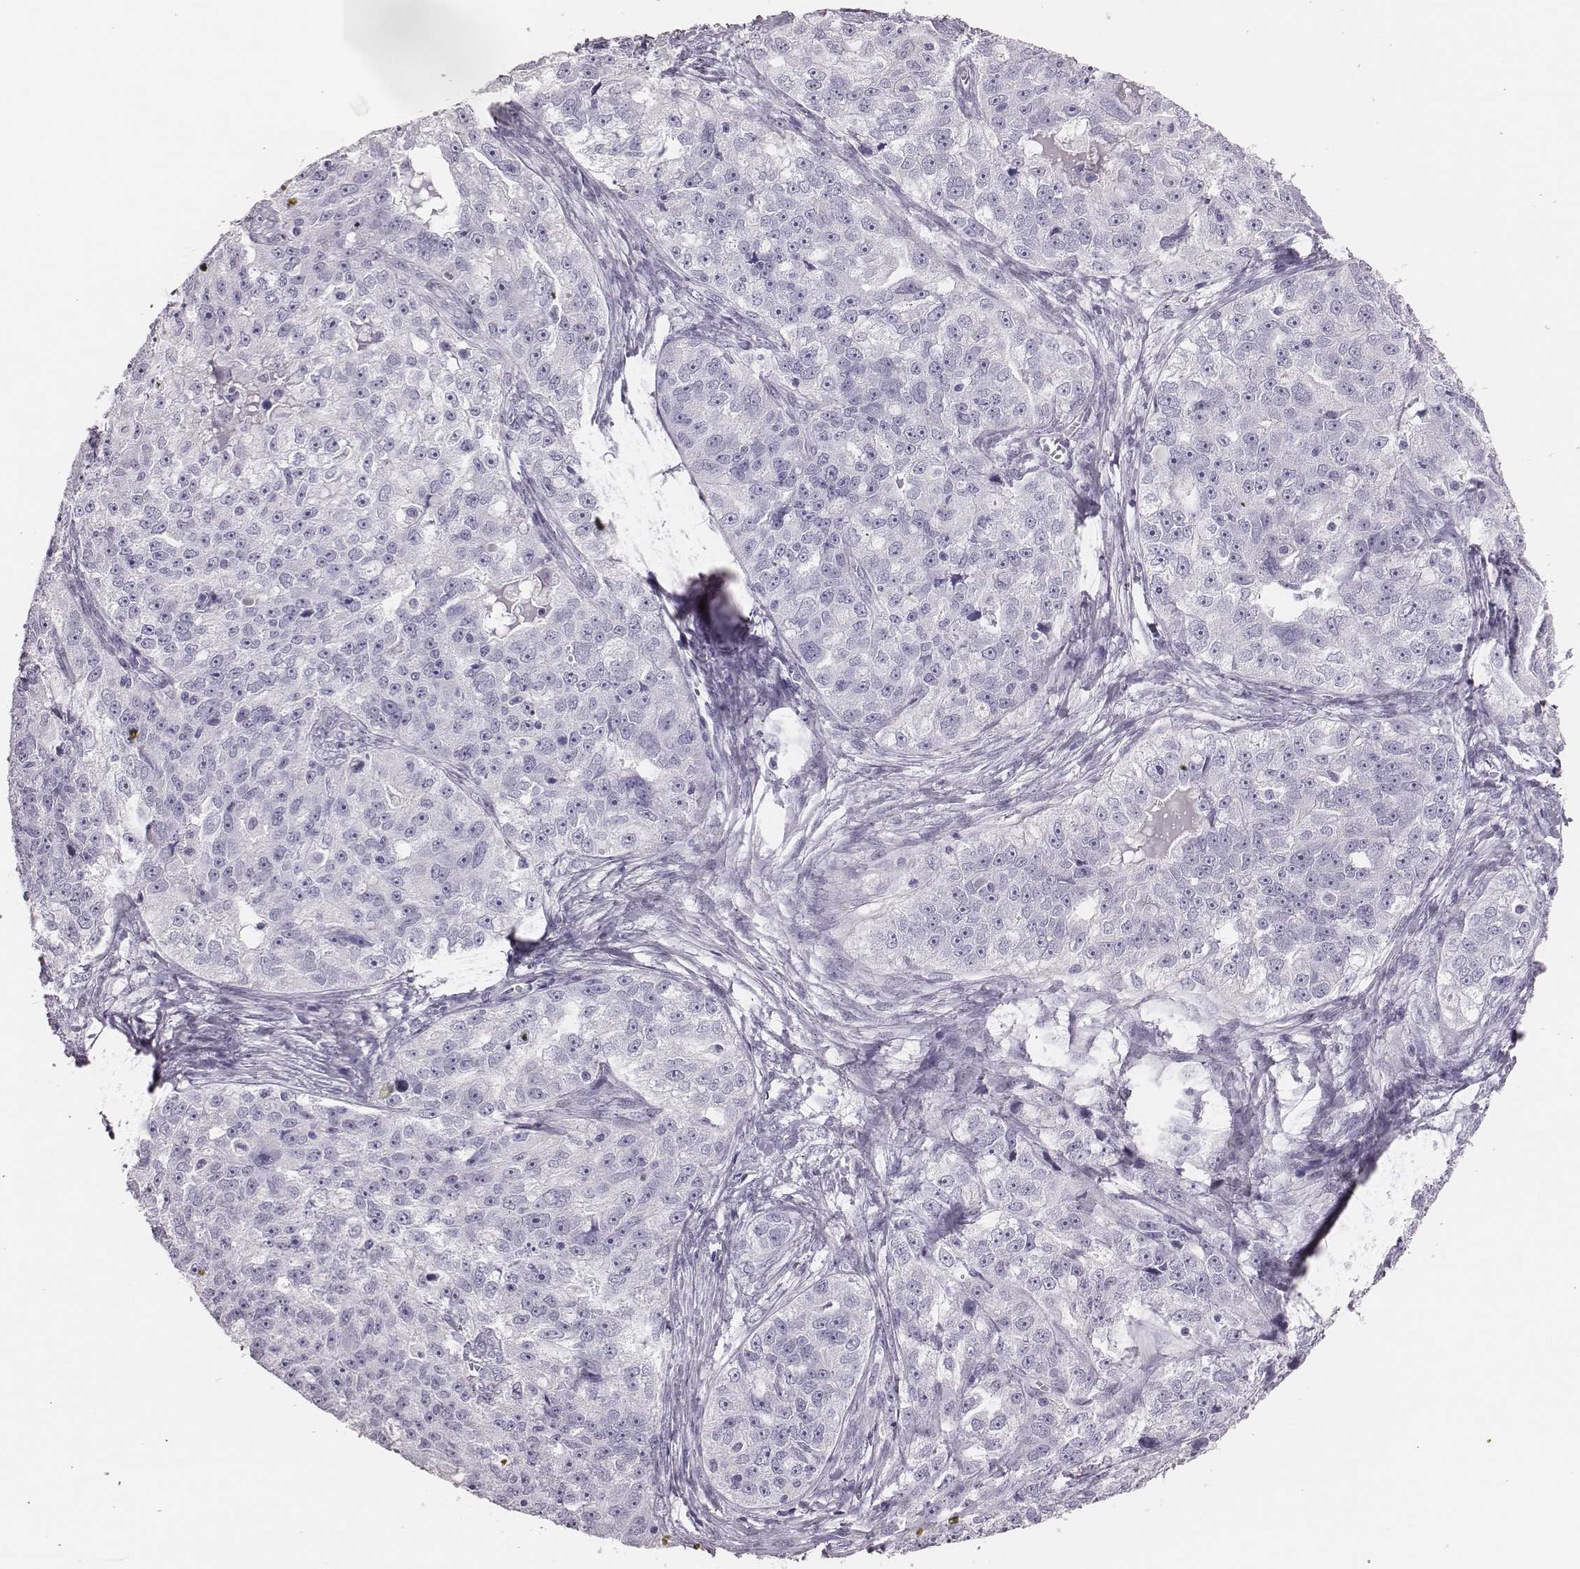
{"staining": {"intensity": "negative", "quantity": "none", "location": "none"}, "tissue": "ovarian cancer", "cell_type": "Tumor cells", "image_type": "cancer", "snomed": [{"axis": "morphology", "description": "Cystadenocarcinoma, serous, NOS"}, {"axis": "topography", "description": "Ovary"}], "caption": "An image of human ovarian cancer is negative for staining in tumor cells.", "gene": "H1-6", "patient": {"sex": "female", "age": 51}}